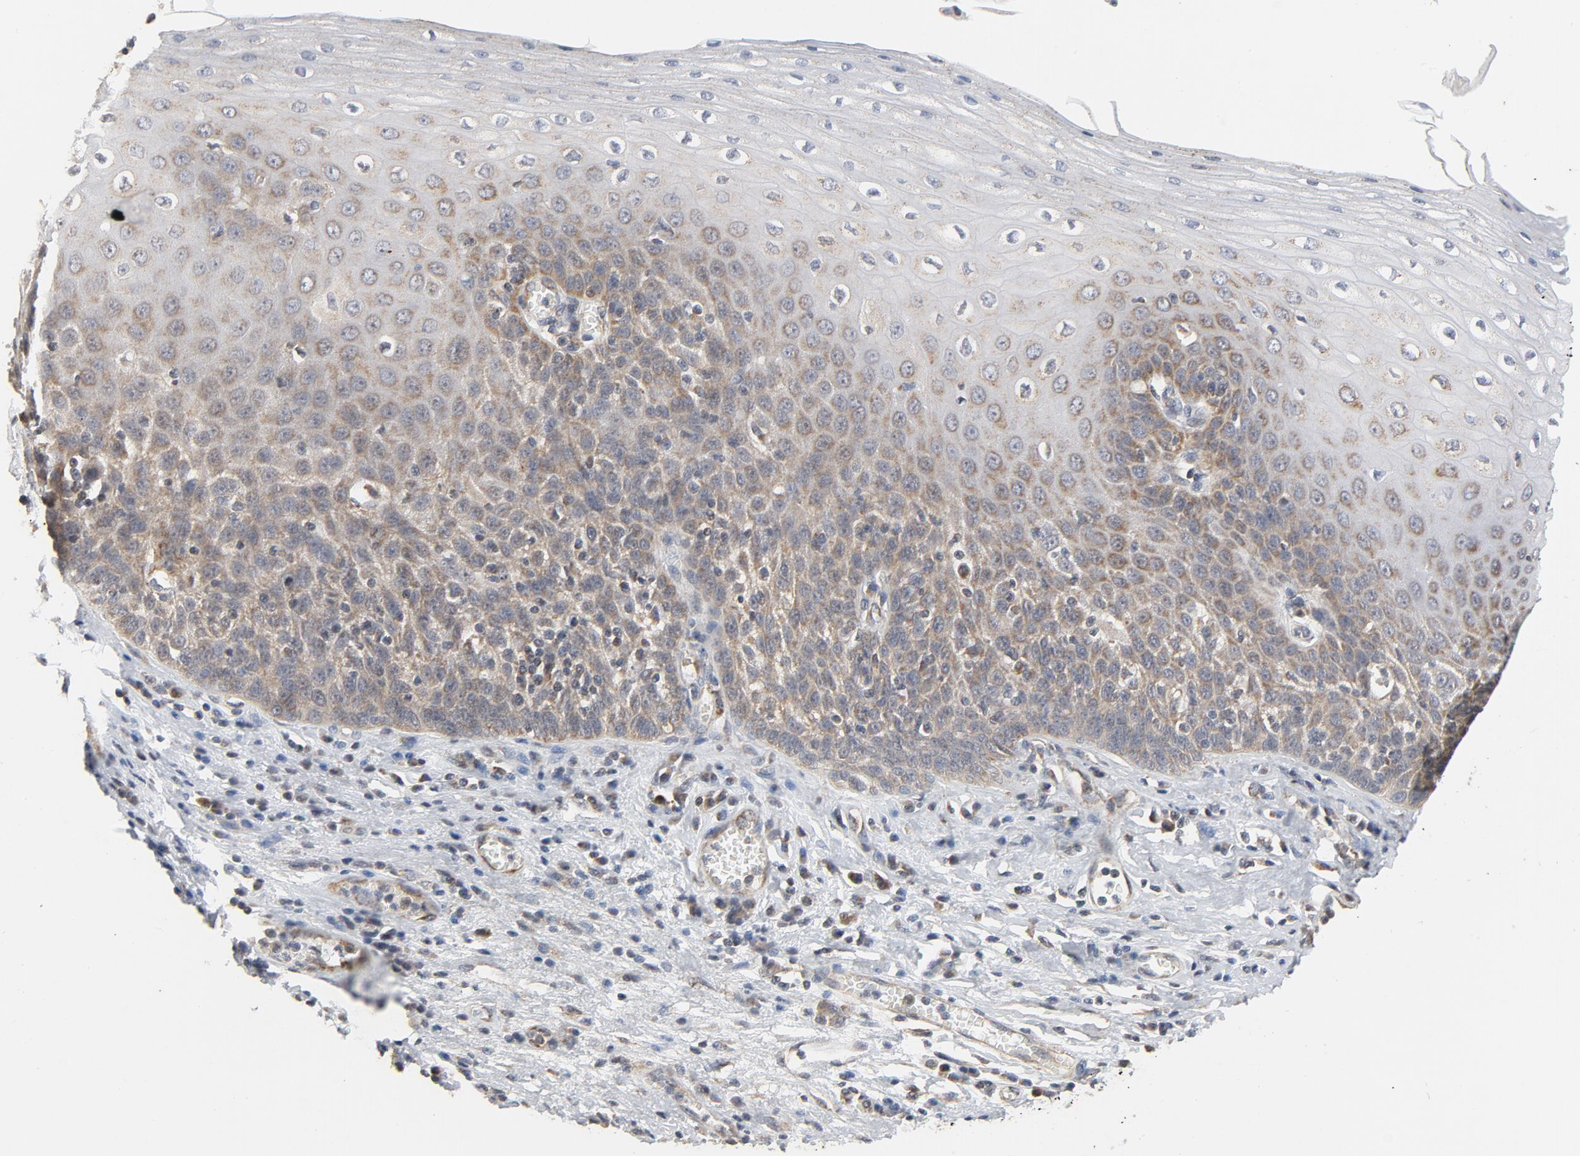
{"staining": {"intensity": "moderate", "quantity": "25%-75%", "location": "cytoplasmic/membranous"}, "tissue": "esophagus", "cell_type": "Squamous epithelial cells", "image_type": "normal", "snomed": [{"axis": "morphology", "description": "Normal tissue, NOS"}, {"axis": "morphology", "description": "Squamous cell carcinoma, NOS"}, {"axis": "topography", "description": "Esophagus"}], "caption": "An image of human esophagus stained for a protein exhibits moderate cytoplasmic/membranous brown staining in squamous epithelial cells.", "gene": "C14orf119", "patient": {"sex": "male", "age": 65}}